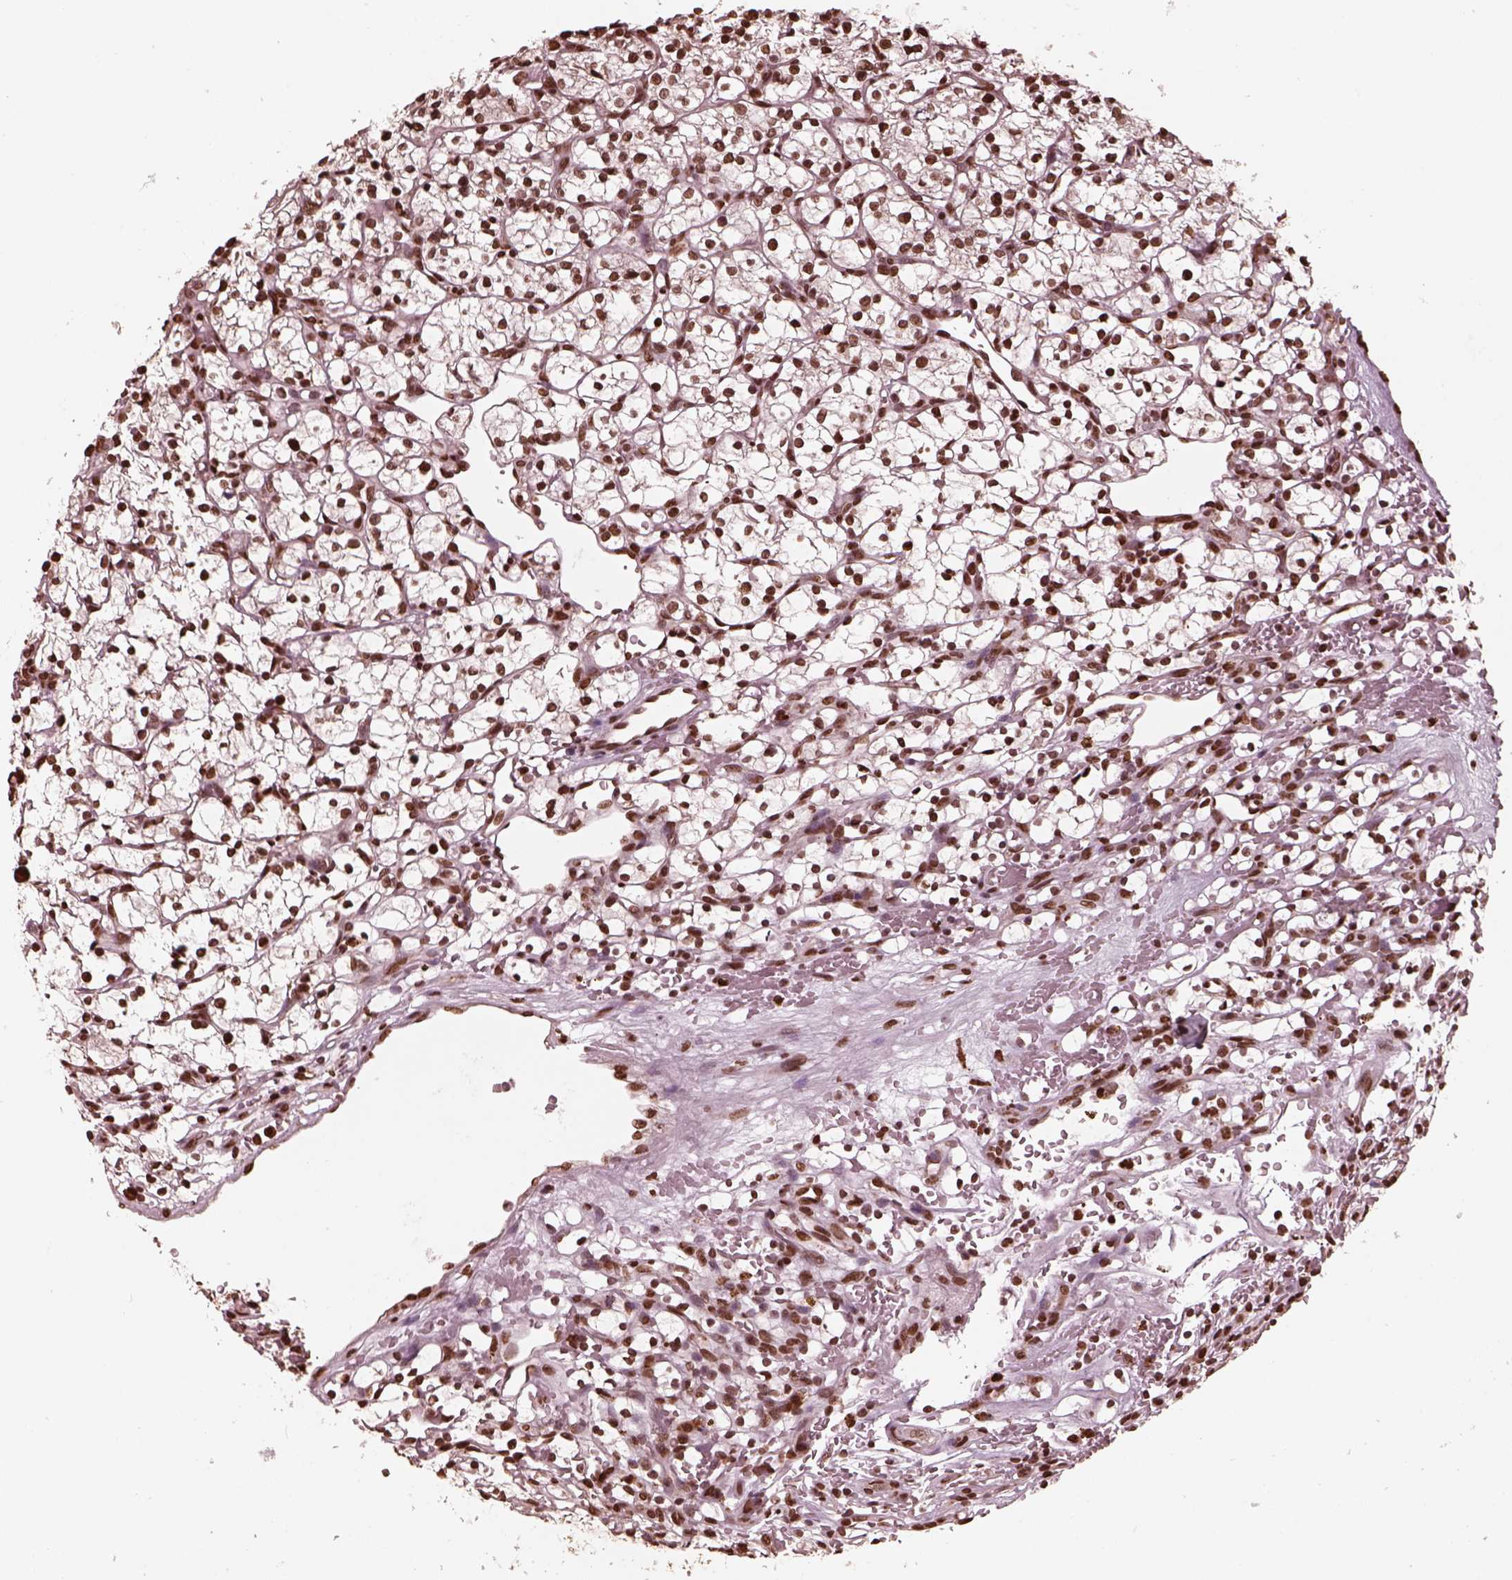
{"staining": {"intensity": "strong", "quantity": ">75%", "location": "nuclear"}, "tissue": "renal cancer", "cell_type": "Tumor cells", "image_type": "cancer", "snomed": [{"axis": "morphology", "description": "Adenocarcinoma, NOS"}, {"axis": "topography", "description": "Kidney"}], "caption": "IHC (DAB) staining of human adenocarcinoma (renal) exhibits strong nuclear protein staining in approximately >75% of tumor cells.", "gene": "NSD1", "patient": {"sex": "female", "age": 64}}